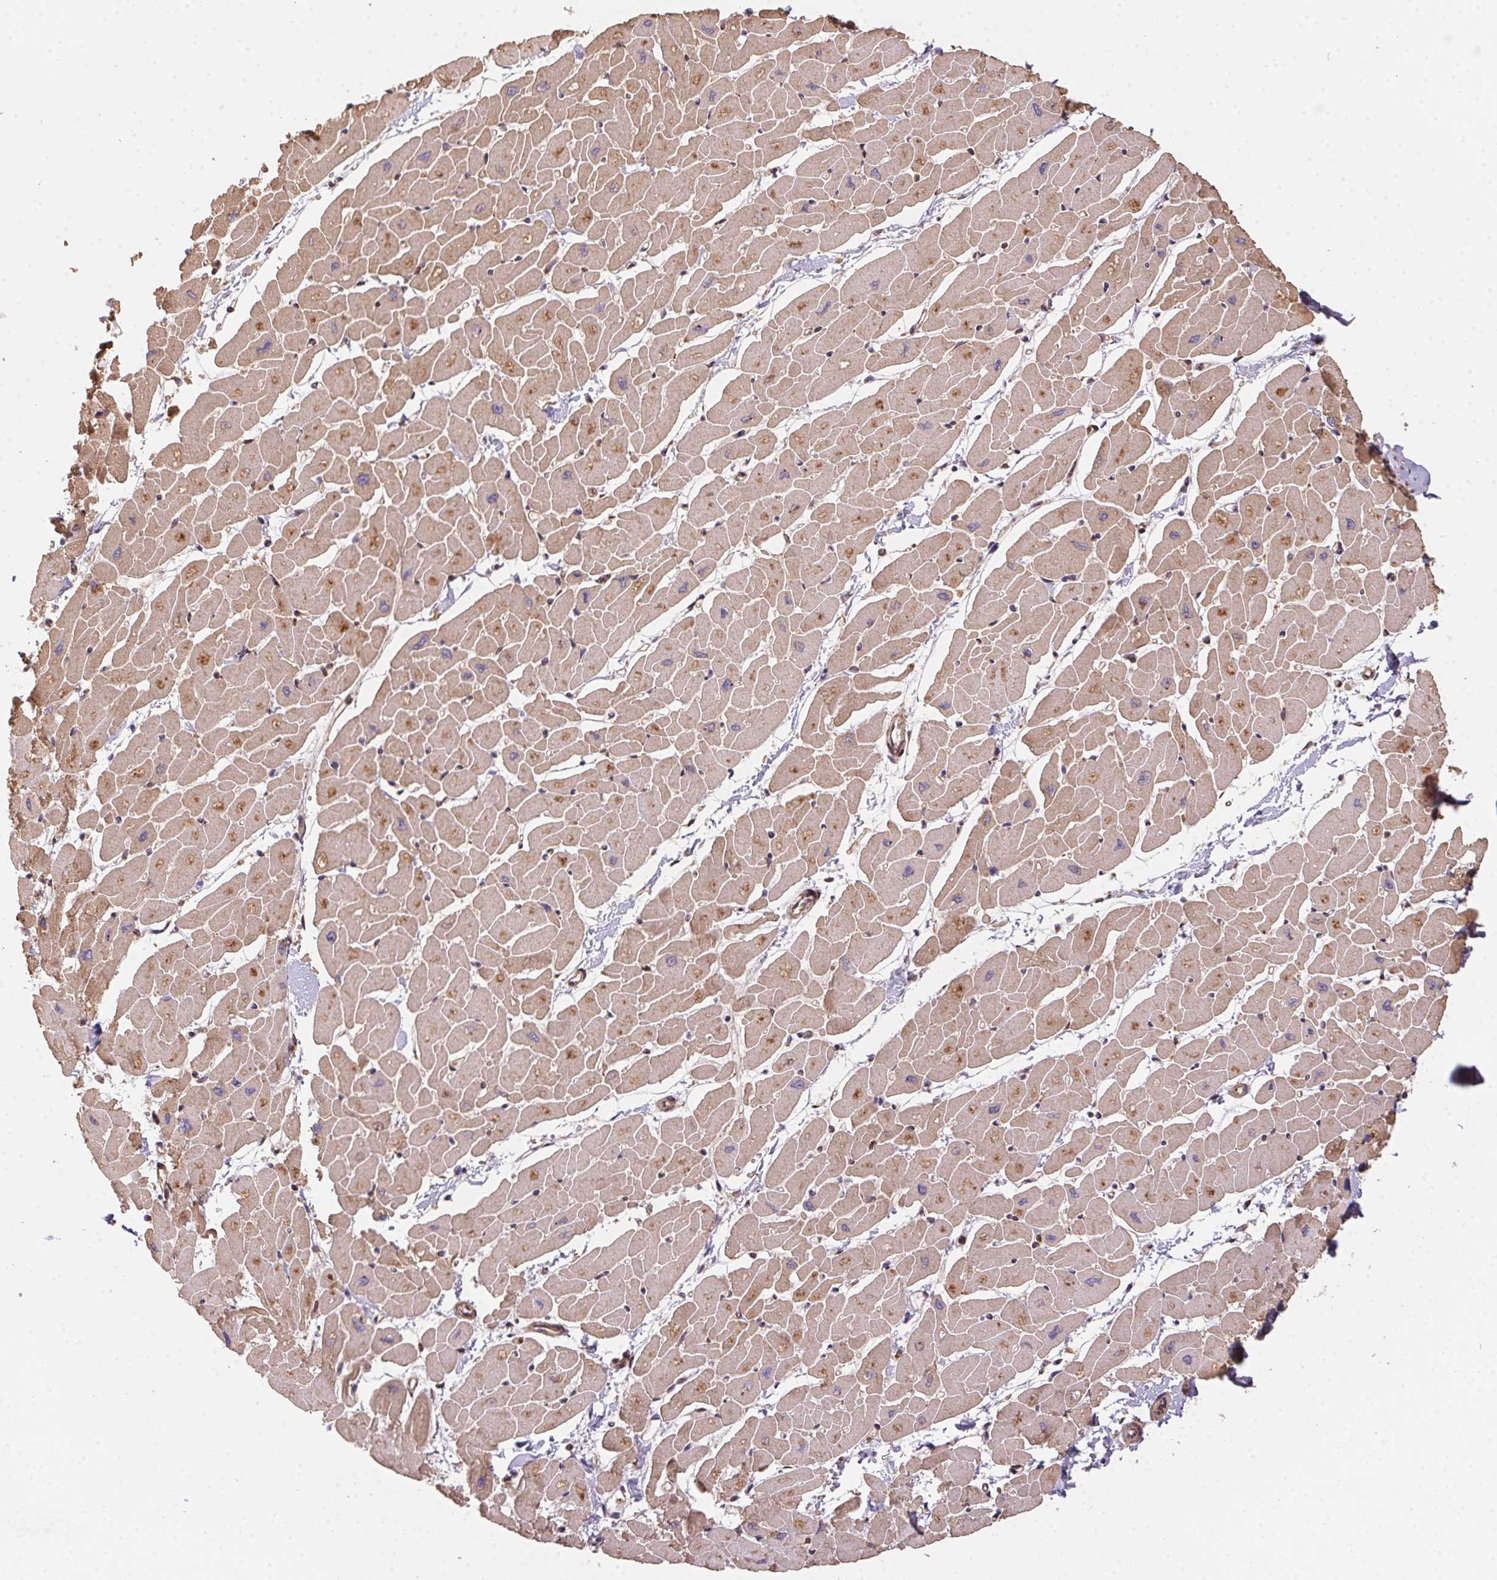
{"staining": {"intensity": "moderate", "quantity": "25%-75%", "location": "cytoplasmic/membranous"}, "tissue": "heart muscle", "cell_type": "Cardiomyocytes", "image_type": "normal", "snomed": [{"axis": "morphology", "description": "Normal tissue, NOS"}, {"axis": "topography", "description": "Heart"}], "caption": "A medium amount of moderate cytoplasmic/membranous positivity is identified in about 25%-75% of cardiomyocytes in benign heart muscle. (DAB IHC, brown staining for protein, blue staining for nuclei).", "gene": "MEX3D", "patient": {"sex": "male", "age": 57}}